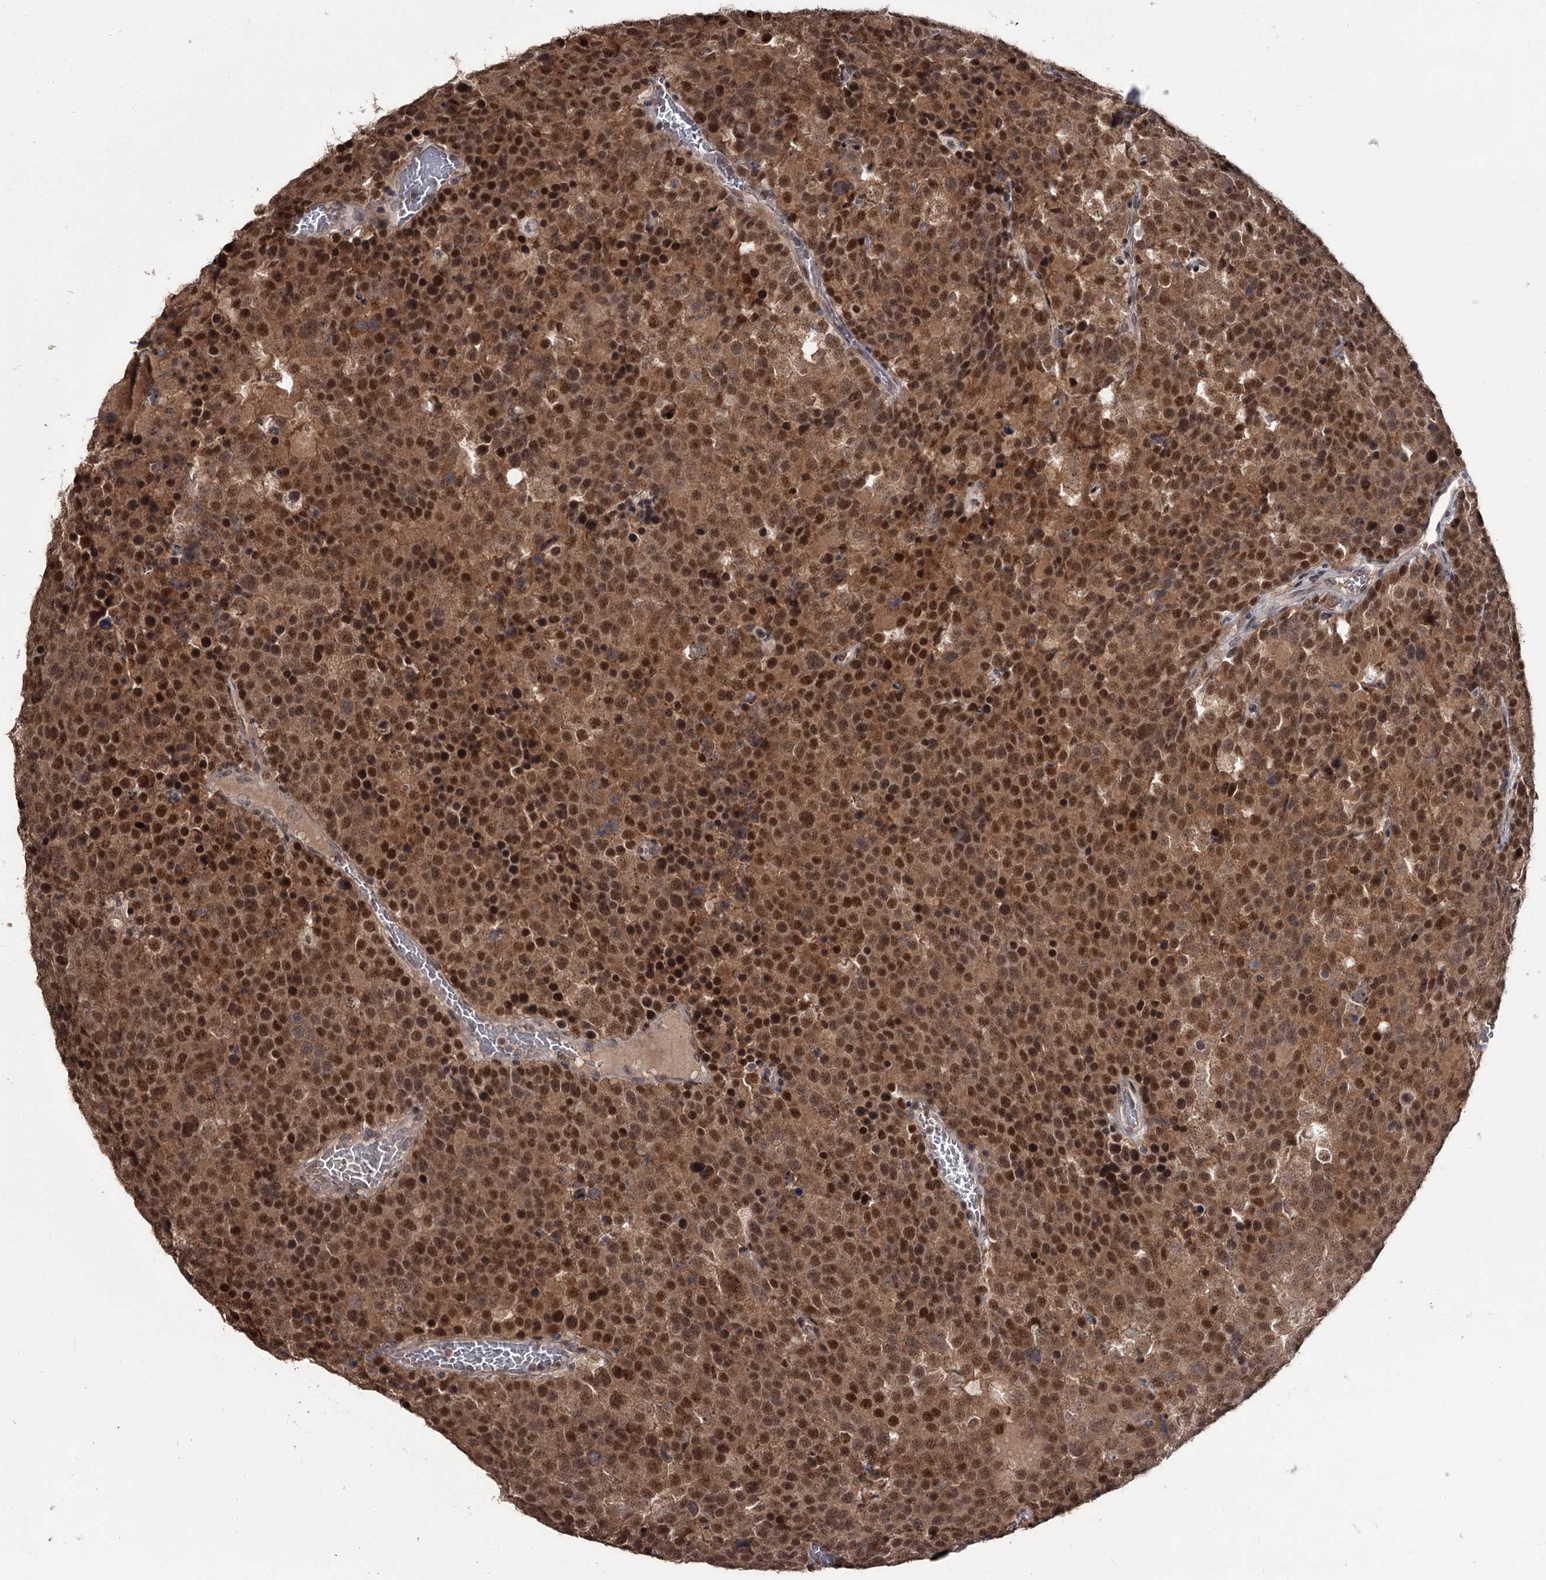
{"staining": {"intensity": "strong", "quantity": ">75%", "location": "cytoplasmic/membranous,nuclear"}, "tissue": "testis cancer", "cell_type": "Tumor cells", "image_type": "cancer", "snomed": [{"axis": "morphology", "description": "Seminoma, NOS"}, {"axis": "topography", "description": "Testis"}], "caption": "An image showing strong cytoplasmic/membranous and nuclear staining in about >75% of tumor cells in testis cancer, as visualized by brown immunohistochemical staining.", "gene": "PRPF40B", "patient": {"sex": "male", "age": 71}}